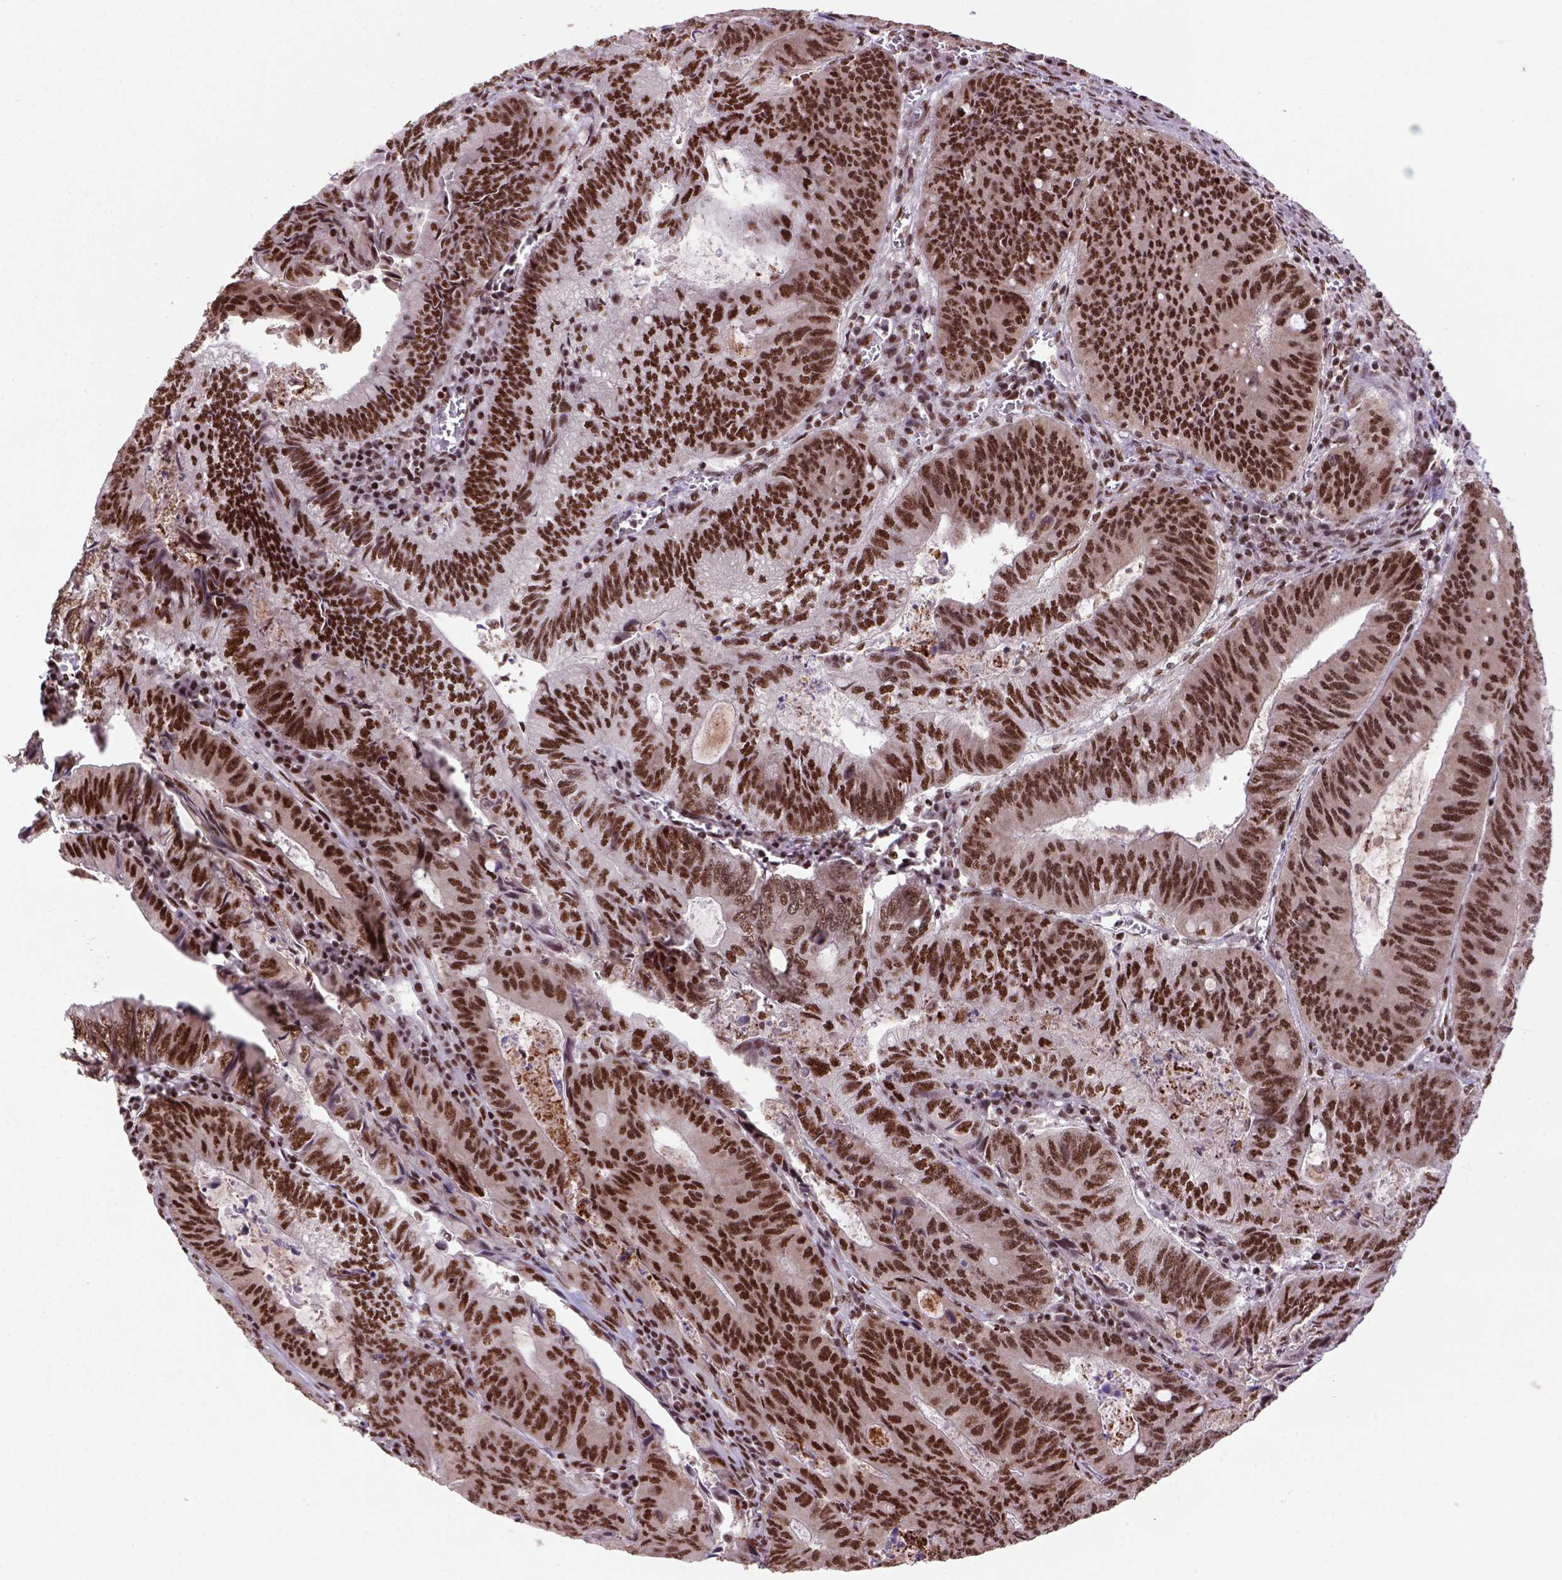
{"staining": {"intensity": "strong", "quantity": ">75%", "location": "nuclear"}, "tissue": "colorectal cancer", "cell_type": "Tumor cells", "image_type": "cancer", "snomed": [{"axis": "morphology", "description": "Adenocarcinoma, NOS"}, {"axis": "topography", "description": "Colon"}], "caption": "Protein expression analysis of human colorectal adenocarcinoma reveals strong nuclear positivity in about >75% of tumor cells.", "gene": "NSMCE2", "patient": {"sex": "male", "age": 67}}